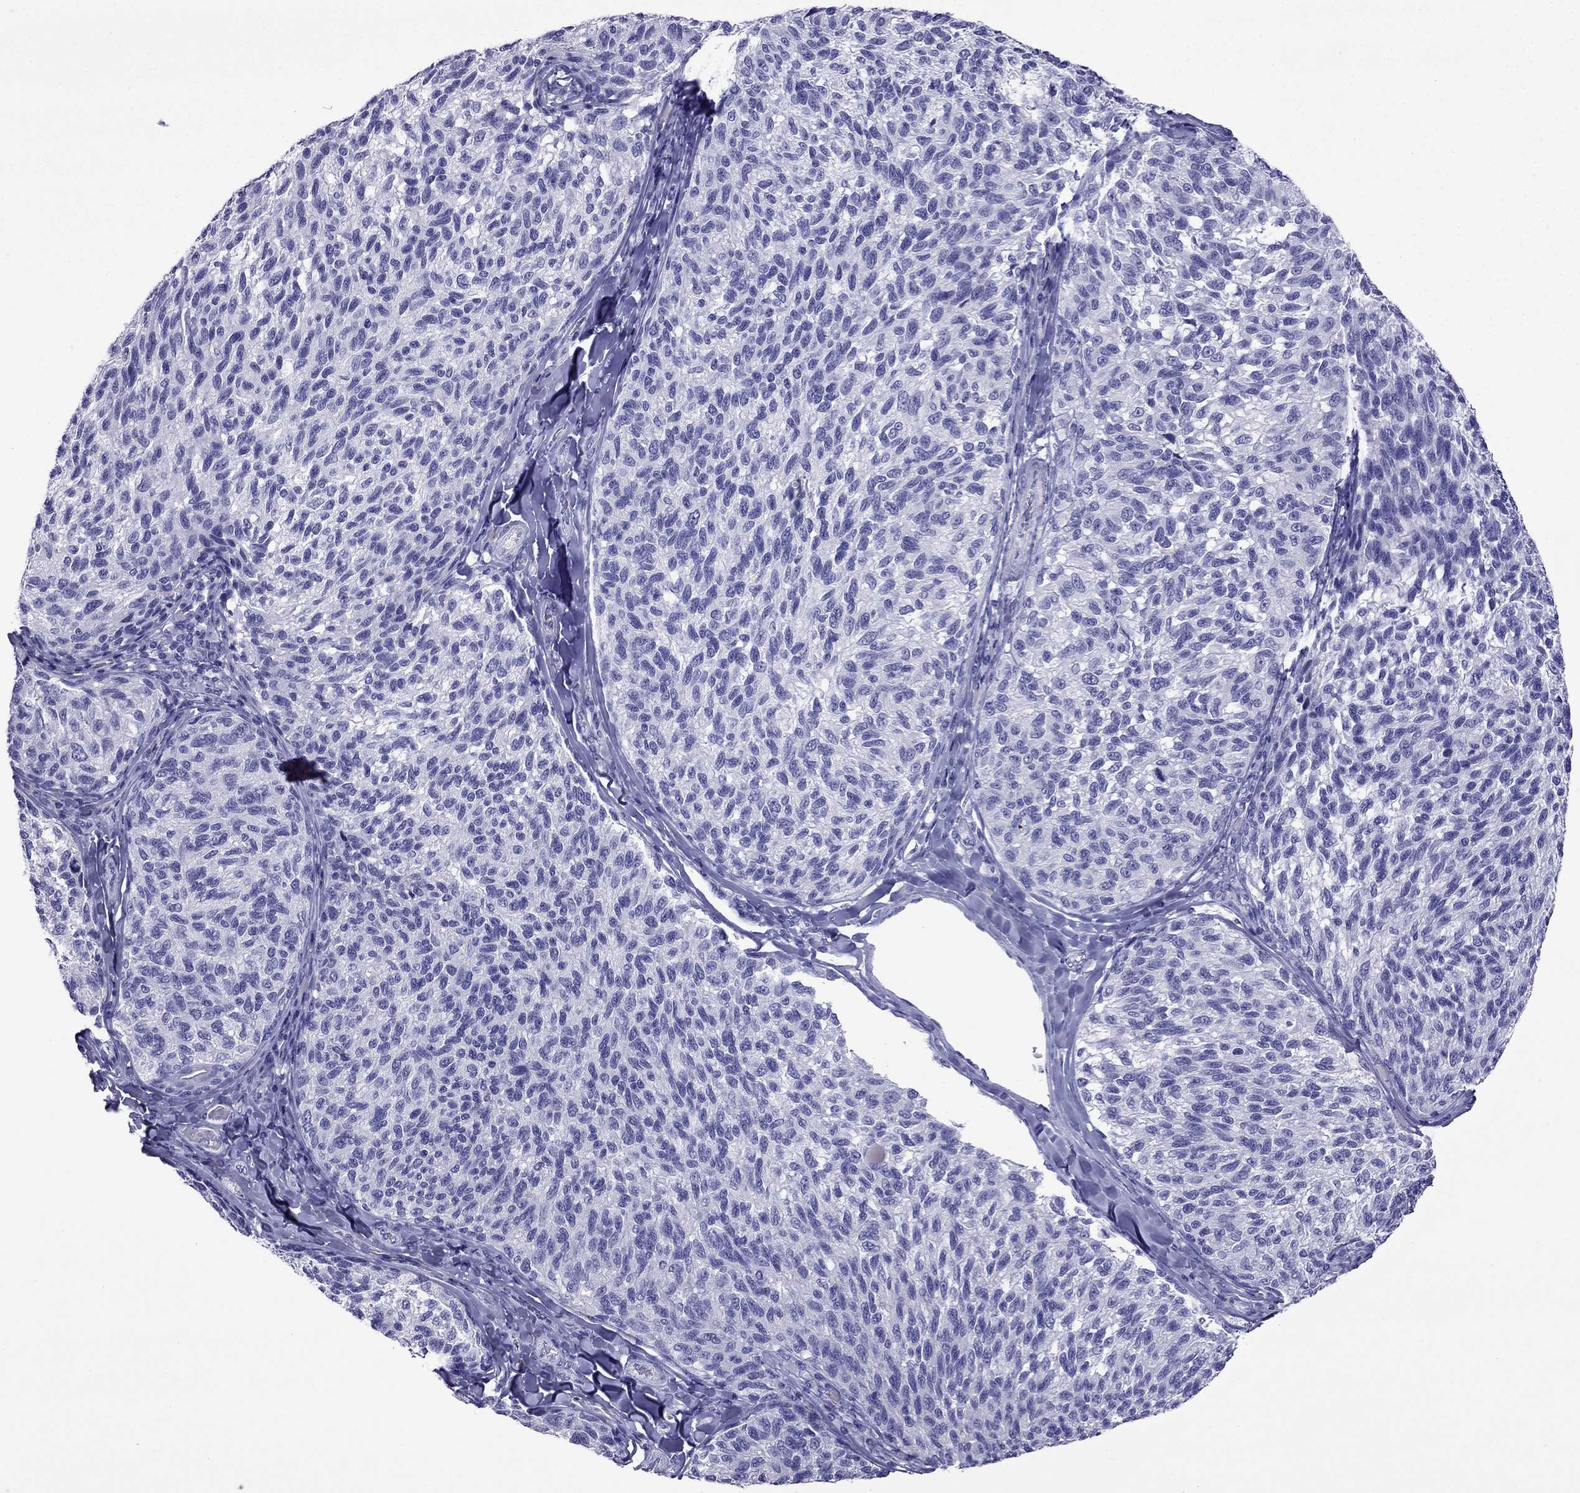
{"staining": {"intensity": "negative", "quantity": "none", "location": "none"}, "tissue": "melanoma", "cell_type": "Tumor cells", "image_type": "cancer", "snomed": [{"axis": "morphology", "description": "Malignant melanoma, NOS"}, {"axis": "topography", "description": "Skin"}], "caption": "Melanoma stained for a protein using IHC shows no positivity tumor cells.", "gene": "ARR3", "patient": {"sex": "female", "age": 73}}